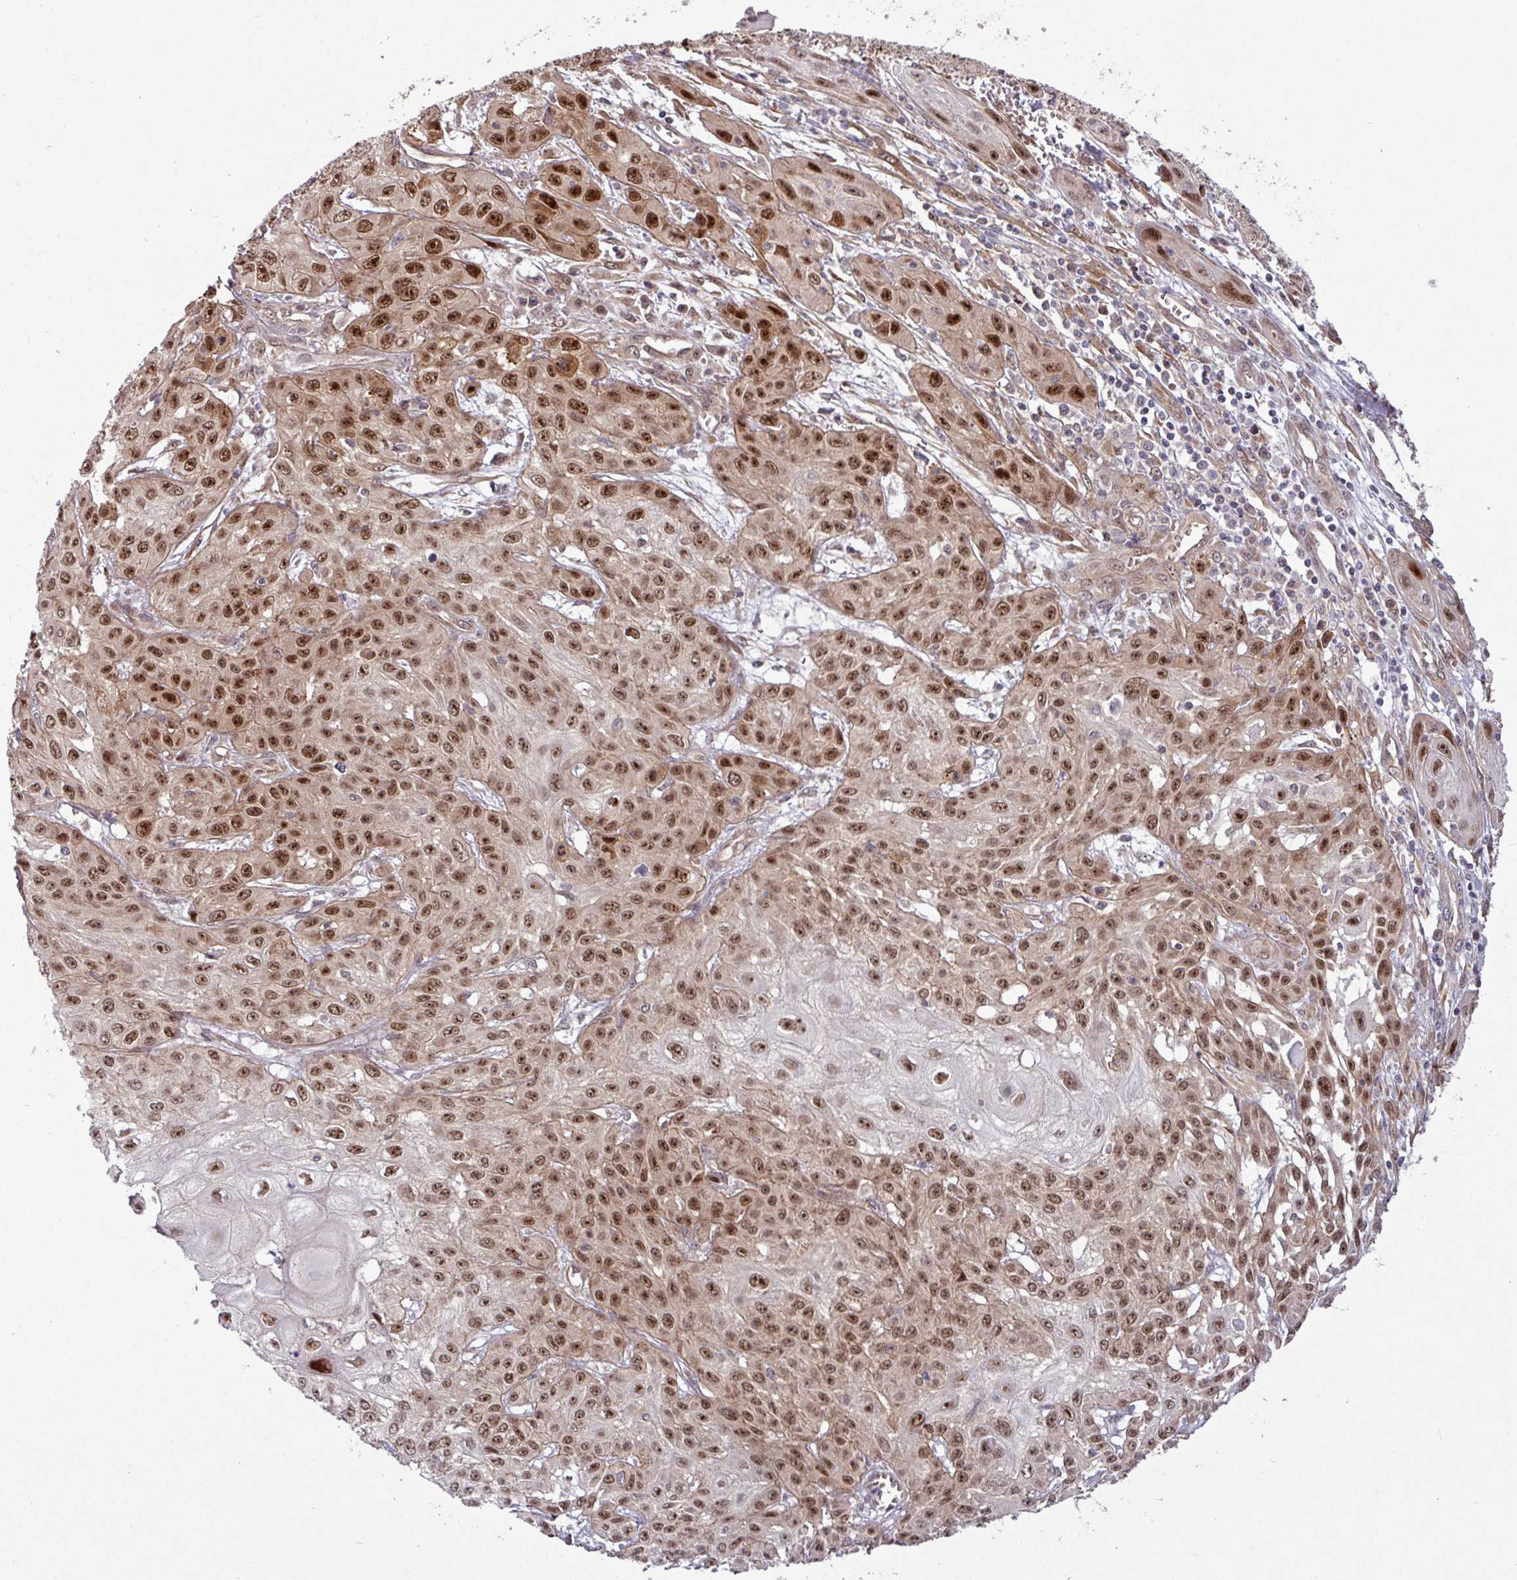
{"staining": {"intensity": "strong", "quantity": ">75%", "location": "nuclear"}, "tissue": "skin cancer", "cell_type": "Tumor cells", "image_type": "cancer", "snomed": [{"axis": "morphology", "description": "Squamous cell carcinoma, NOS"}, {"axis": "topography", "description": "Skin"}, {"axis": "topography", "description": "Vulva"}], "caption": "A brown stain shows strong nuclear staining of a protein in skin squamous cell carcinoma tumor cells.", "gene": "C7orf50", "patient": {"sex": "female", "age": 71}}